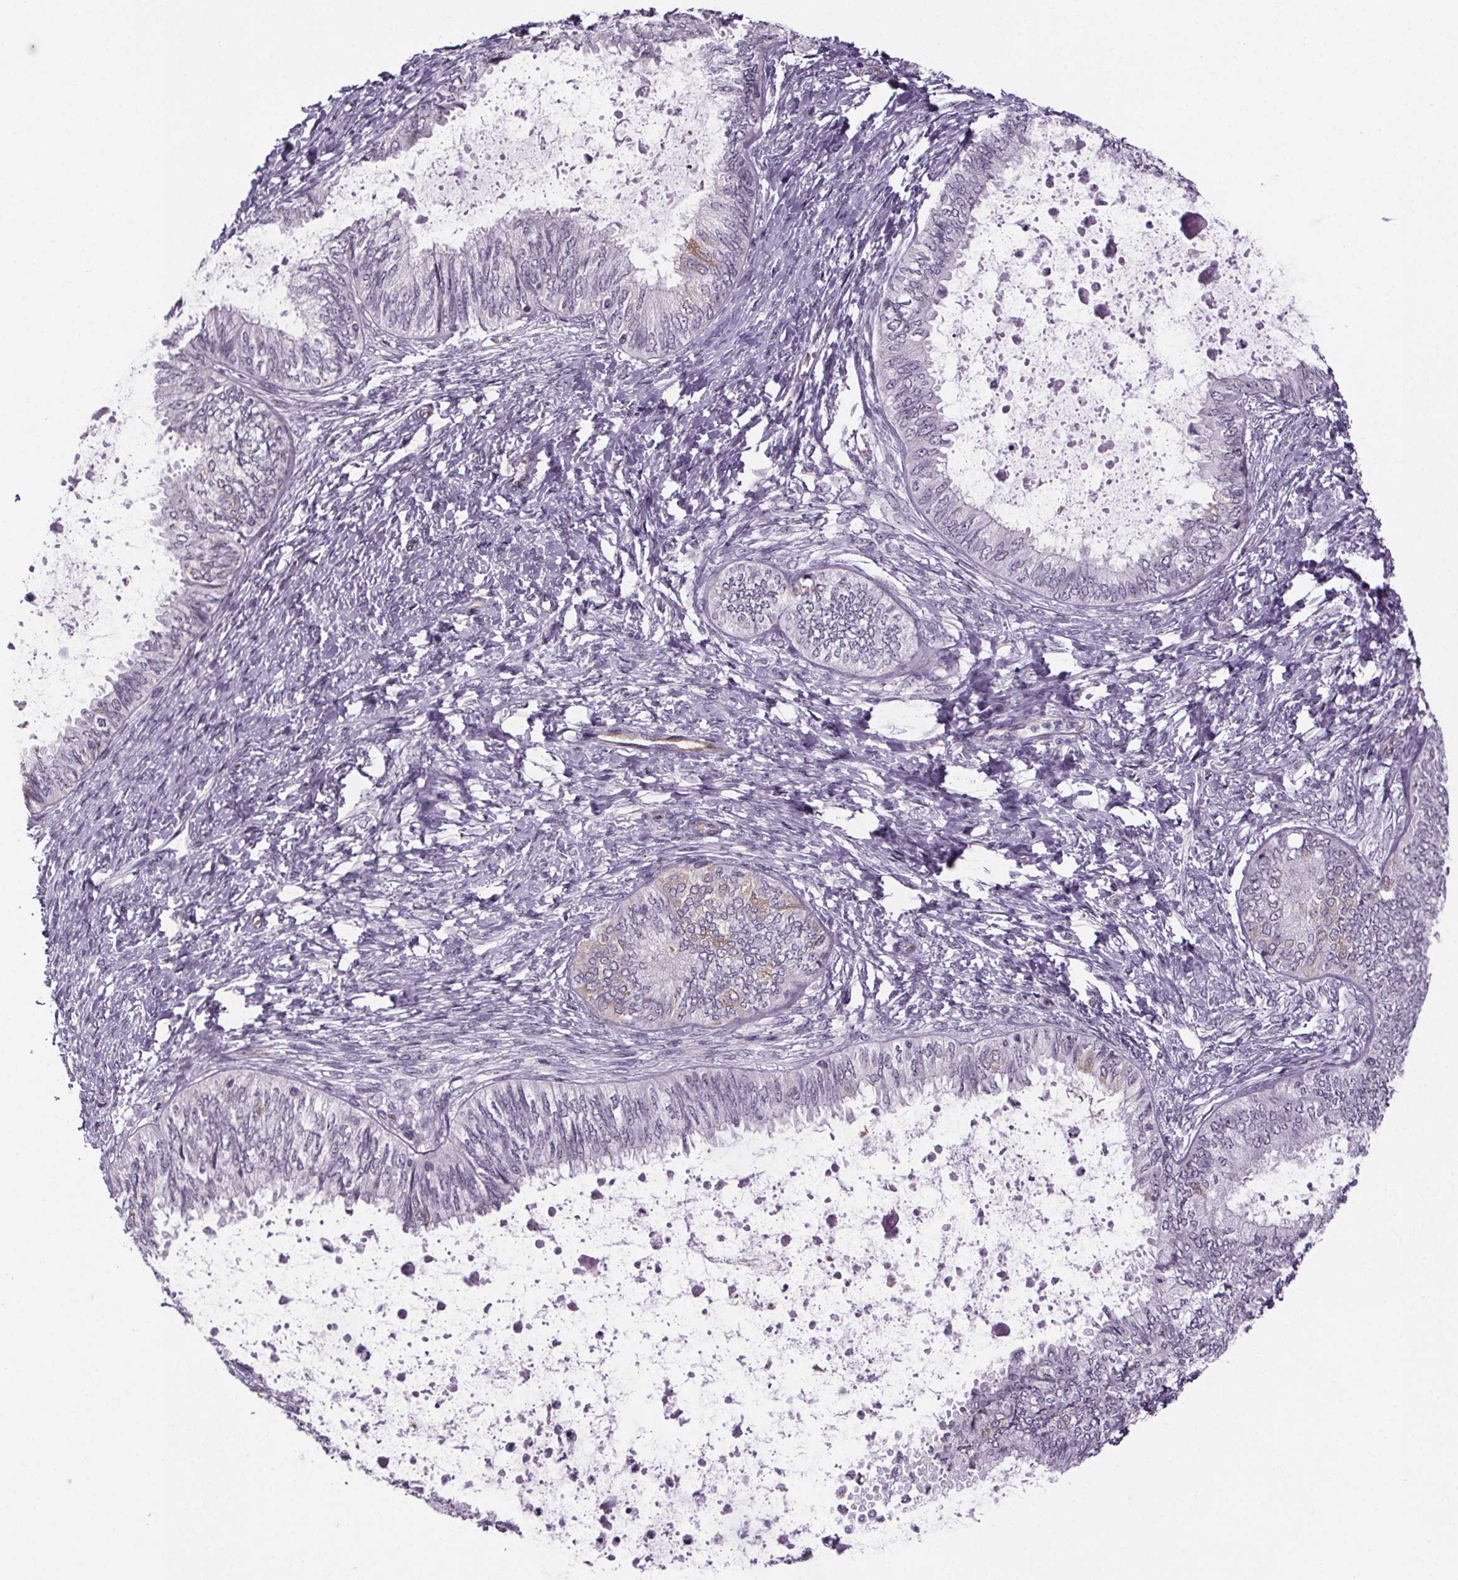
{"staining": {"intensity": "negative", "quantity": "none", "location": "none"}, "tissue": "ovarian cancer", "cell_type": "Tumor cells", "image_type": "cancer", "snomed": [{"axis": "morphology", "description": "Carcinoma, endometroid"}, {"axis": "topography", "description": "Ovary"}], "caption": "This is an IHC histopathology image of human ovarian cancer. There is no expression in tumor cells.", "gene": "TTC12", "patient": {"sex": "female", "age": 70}}